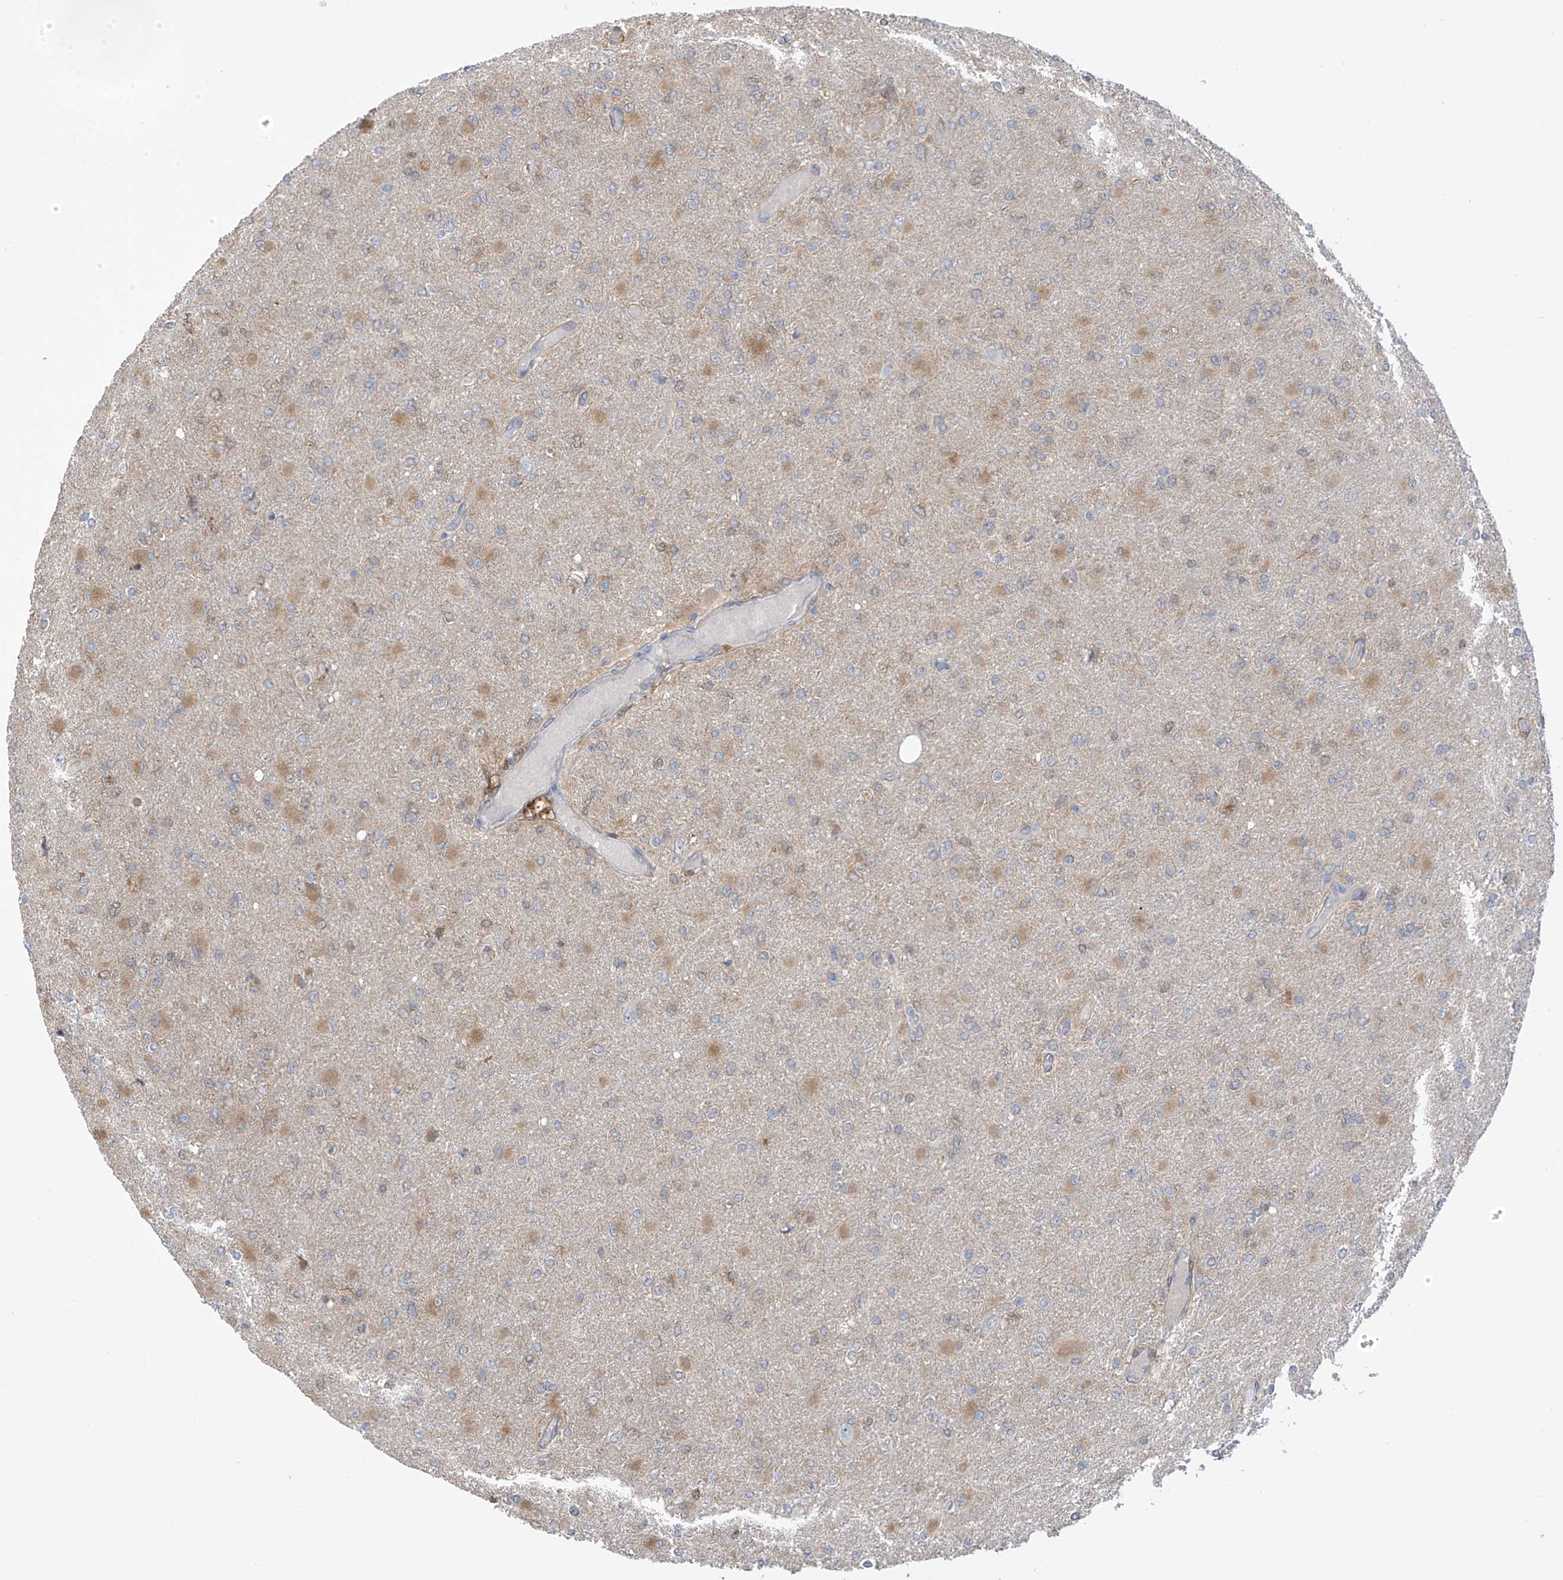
{"staining": {"intensity": "moderate", "quantity": "25%-75%", "location": "cytoplasmic/membranous"}, "tissue": "glioma", "cell_type": "Tumor cells", "image_type": "cancer", "snomed": [{"axis": "morphology", "description": "Glioma, malignant, High grade"}, {"axis": "topography", "description": "Cerebral cortex"}], "caption": "Approximately 25%-75% of tumor cells in human glioma display moderate cytoplasmic/membranous protein positivity as visualized by brown immunohistochemical staining.", "gene": "IDH1", "patient": {"sex": "female", "age": 36}}